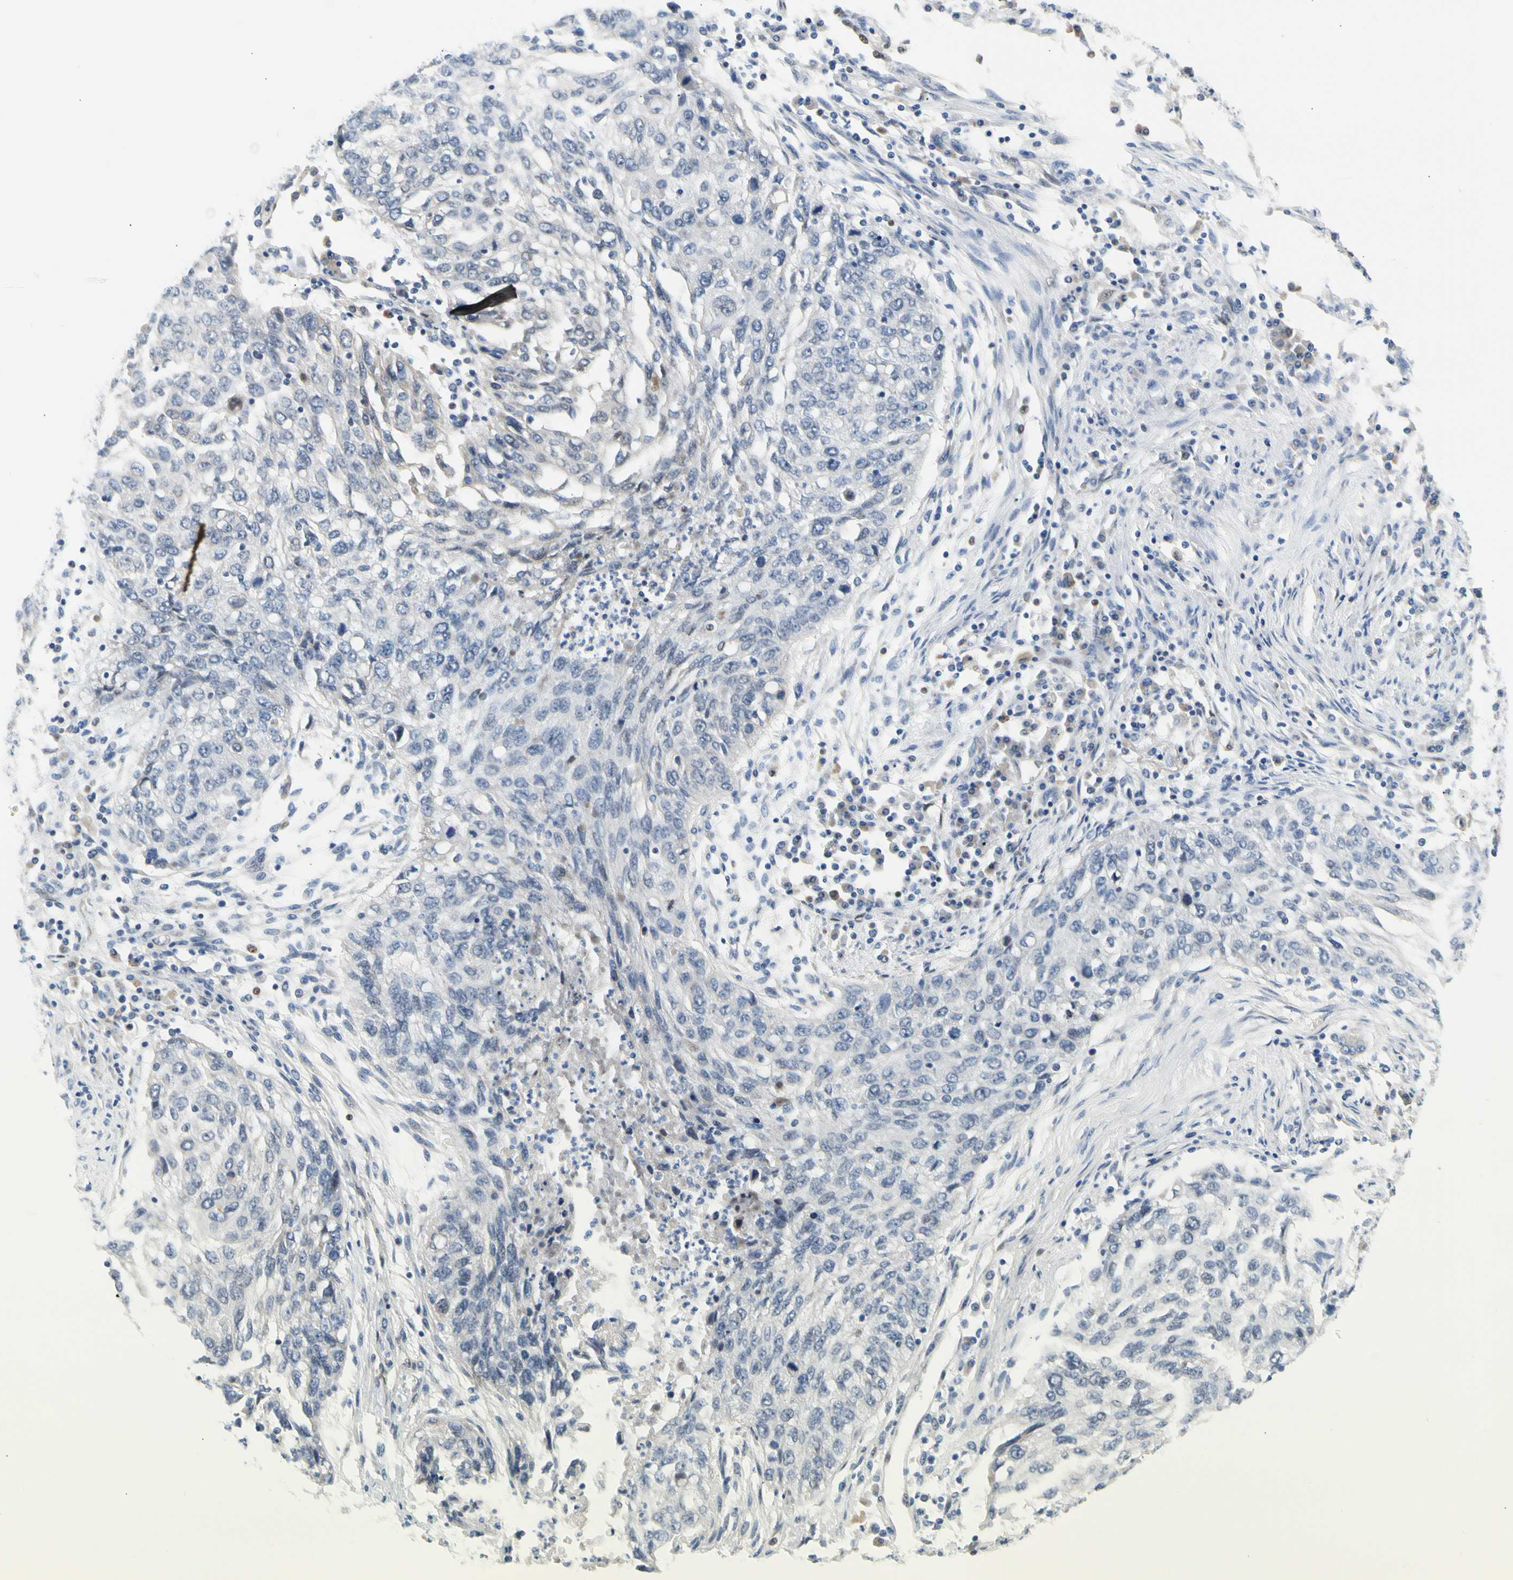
{"staining": {"intensity": "negative", "quantity": "none", "location": "none"}, "tissue": "lung cancer", "cell_type": "Tumor cells", "image_type": "cancer", "snomed": [{"axis": "morphology", "description": "Squamous cell carcinoma, NOS"}, {"axis": "topography", "description": "Lung"}], "caption": "The histopathology image displays no staining of tumor cells in lung cancer.", "gene": "NFIA", "patient": {"sex": "female", "age": 63}}